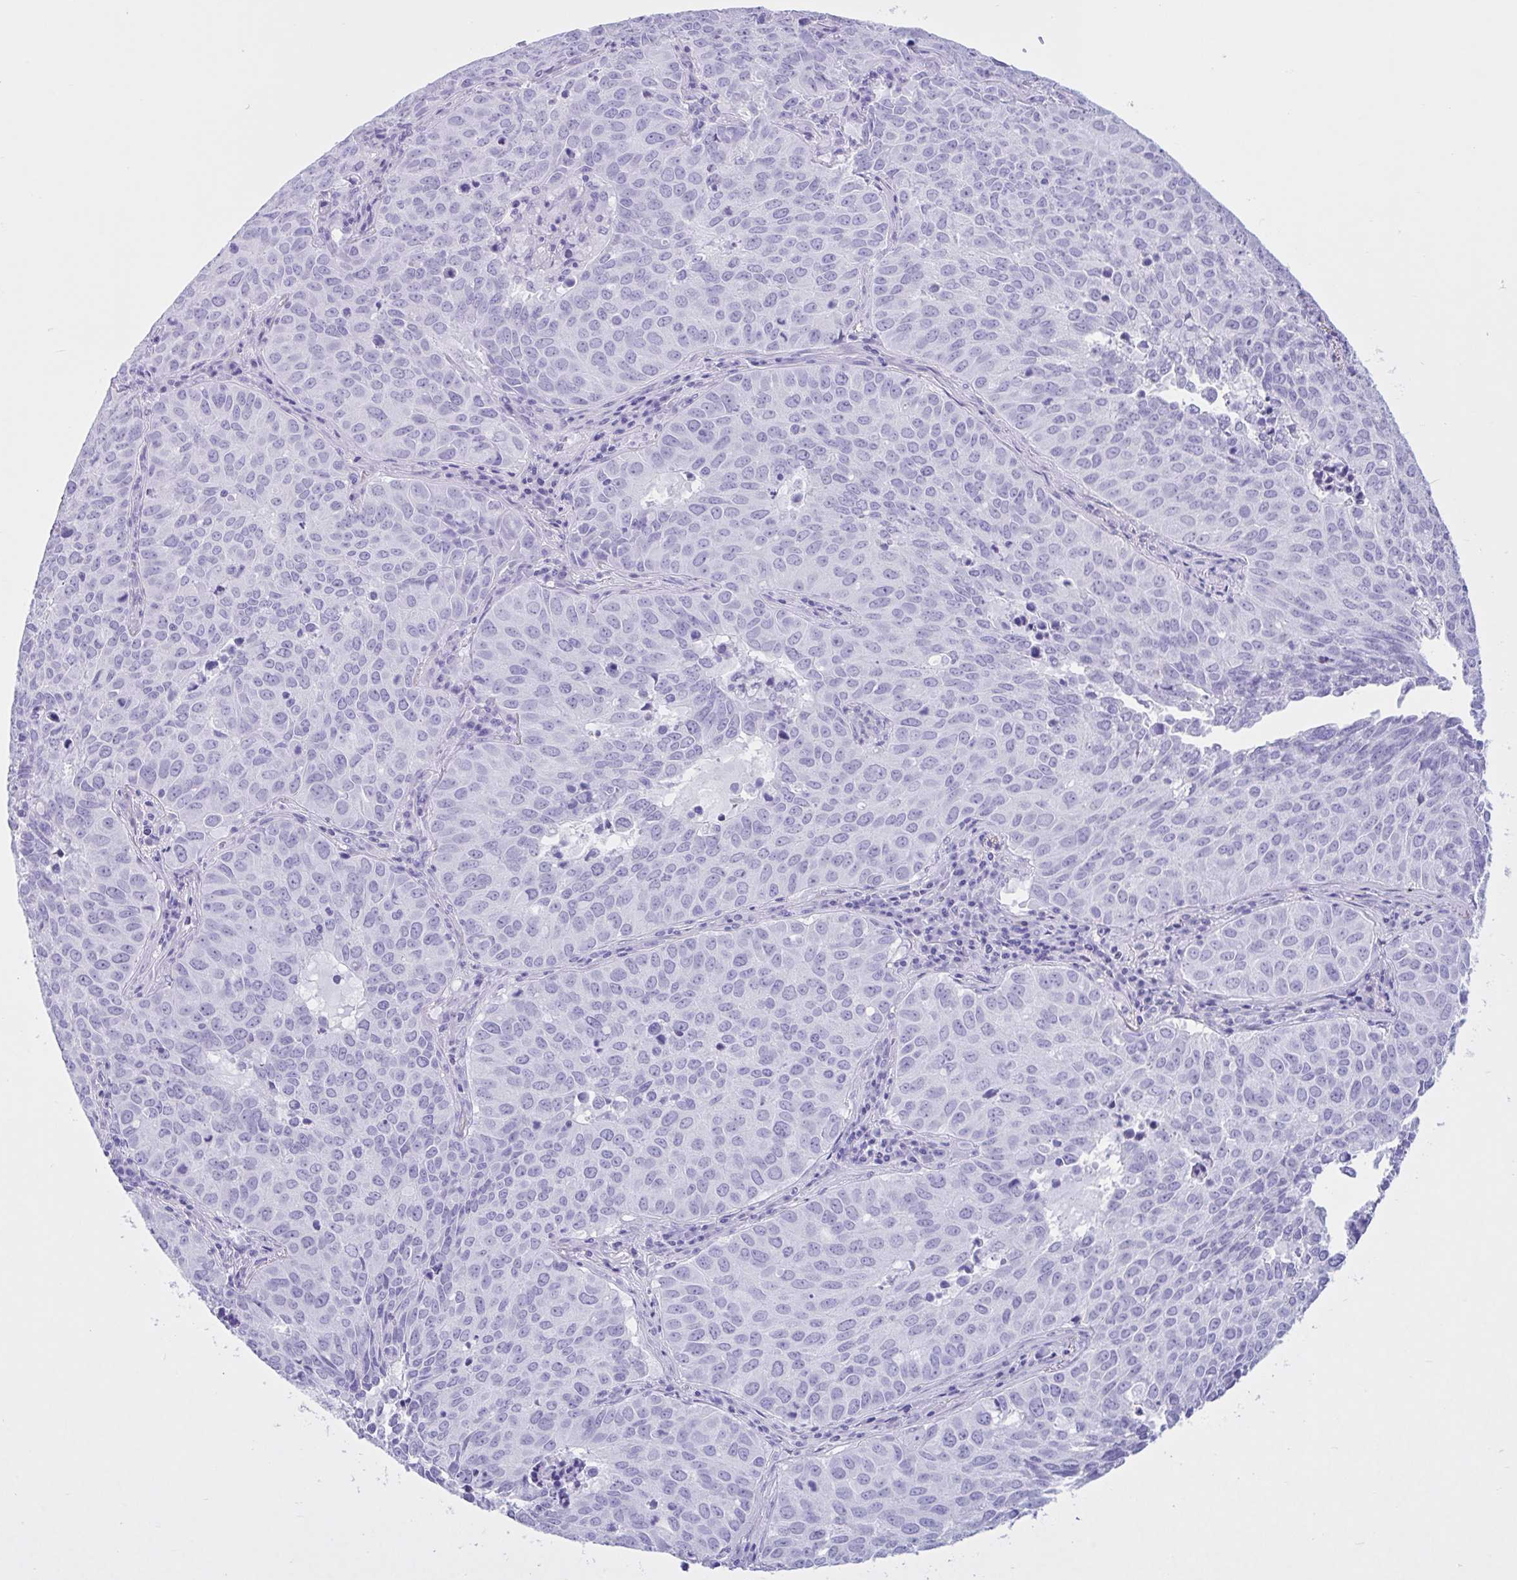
{"staining": {"intensity": "negative", "quantity": "none", "location": "none"}, "tissue": "lung cancer", "cell_type": "Tumor cells", "image_type": "cancer", "snomed": [{"axis": "morphology", "description": "Adenocarcinoma, NOS"}, {"axis": "topography", "description": "Lung"}], "caption": "This is an immunohistochemistry (IHC) image of lung cancer (adenocarcinoma). There is no expression in tumor cells.", "gene": "IAPP", "patient": {"sex": "female", "age": 50}}